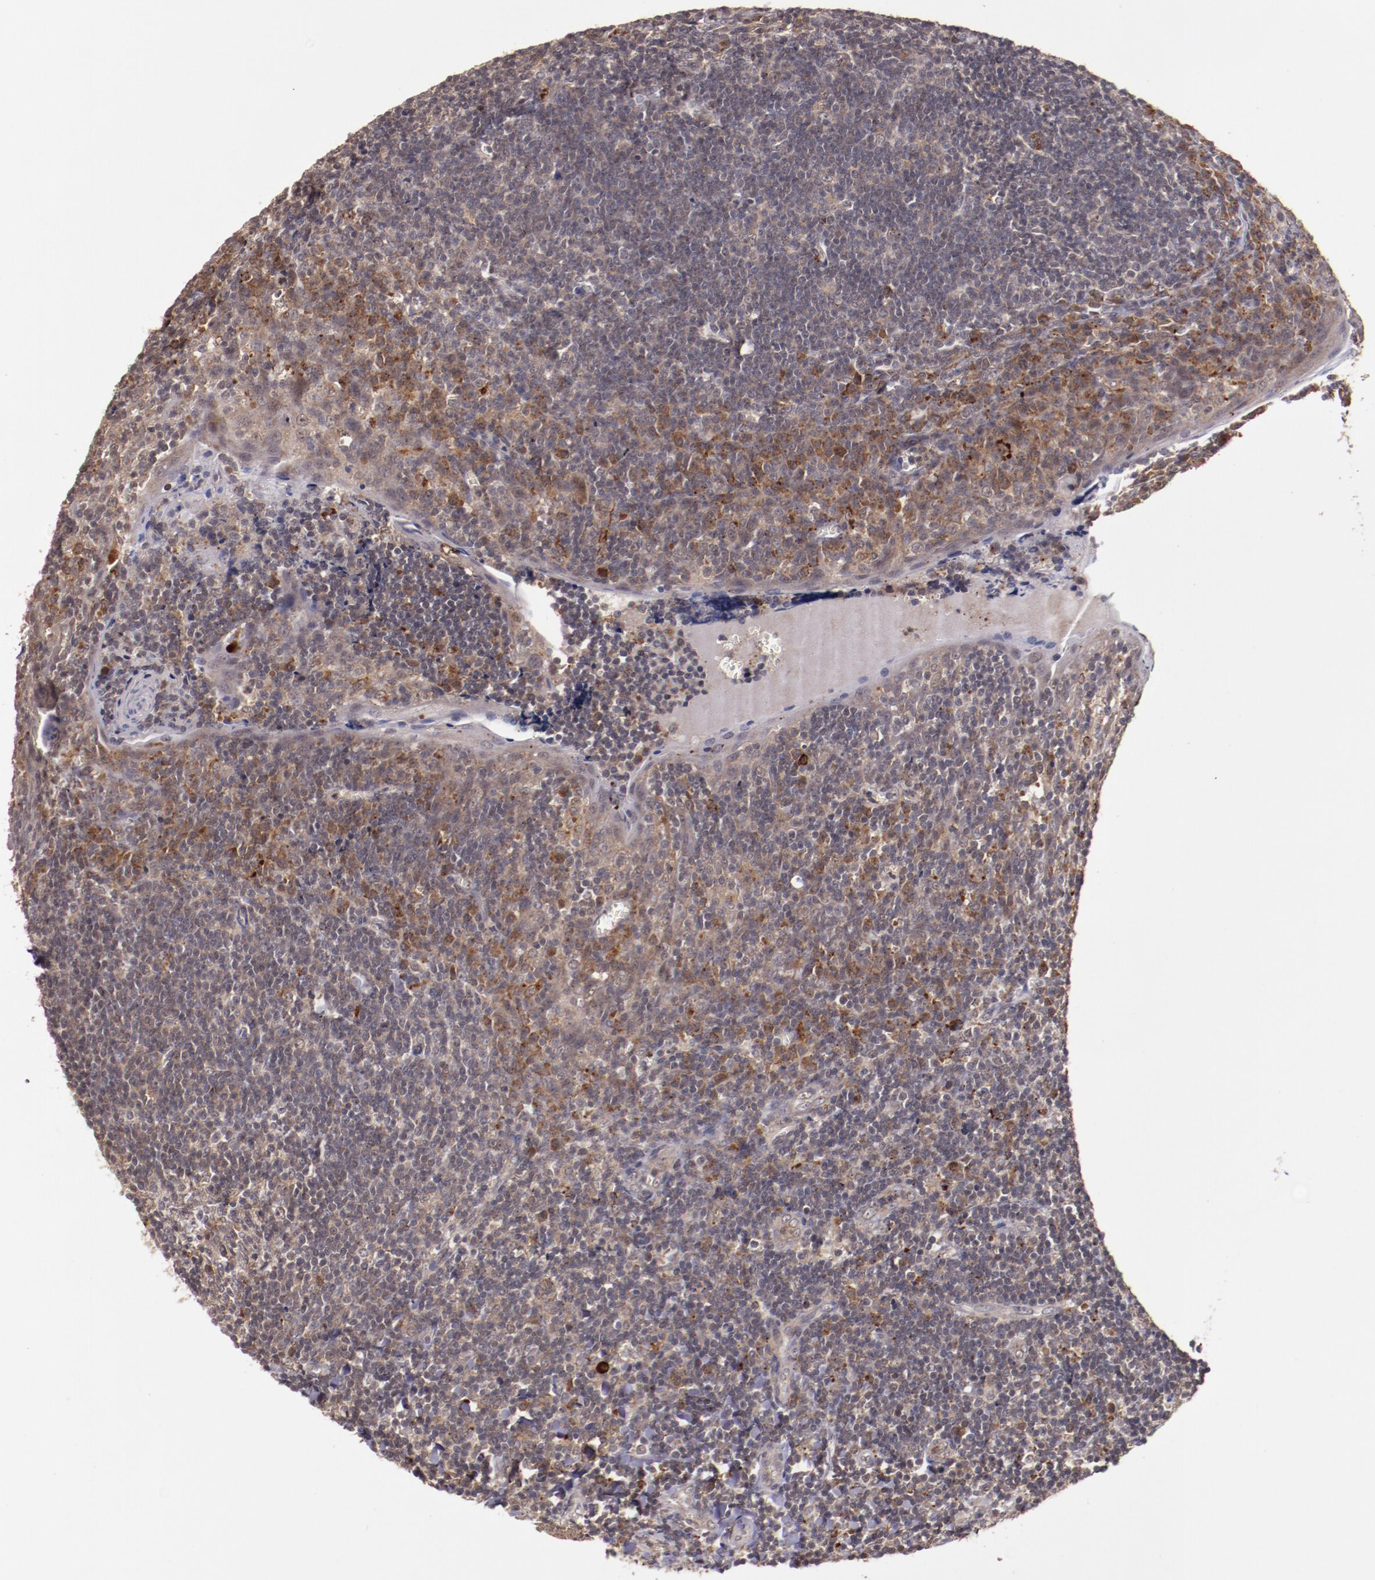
{"staining": {"intensity": "moderate", "quantity": "<25%", "location": "cytoplasmic/membranous"}, "tissue": "tonsil", "cell_type": "Germinal center cells", "image_type": "normal", "snomed": [{"axis": "morphology", "description": "Normal tissue, NOS"}, {"axis": "topography", "description": "Tonsil"}], "caption": "Brown immunohistochemical staining in normal tonsil displays moderate cytoplasmic/membranous staining in about <25% of germinal center cells.", "gene": "FTSJ1", "patient": {"sex": "male", "age": 20}}